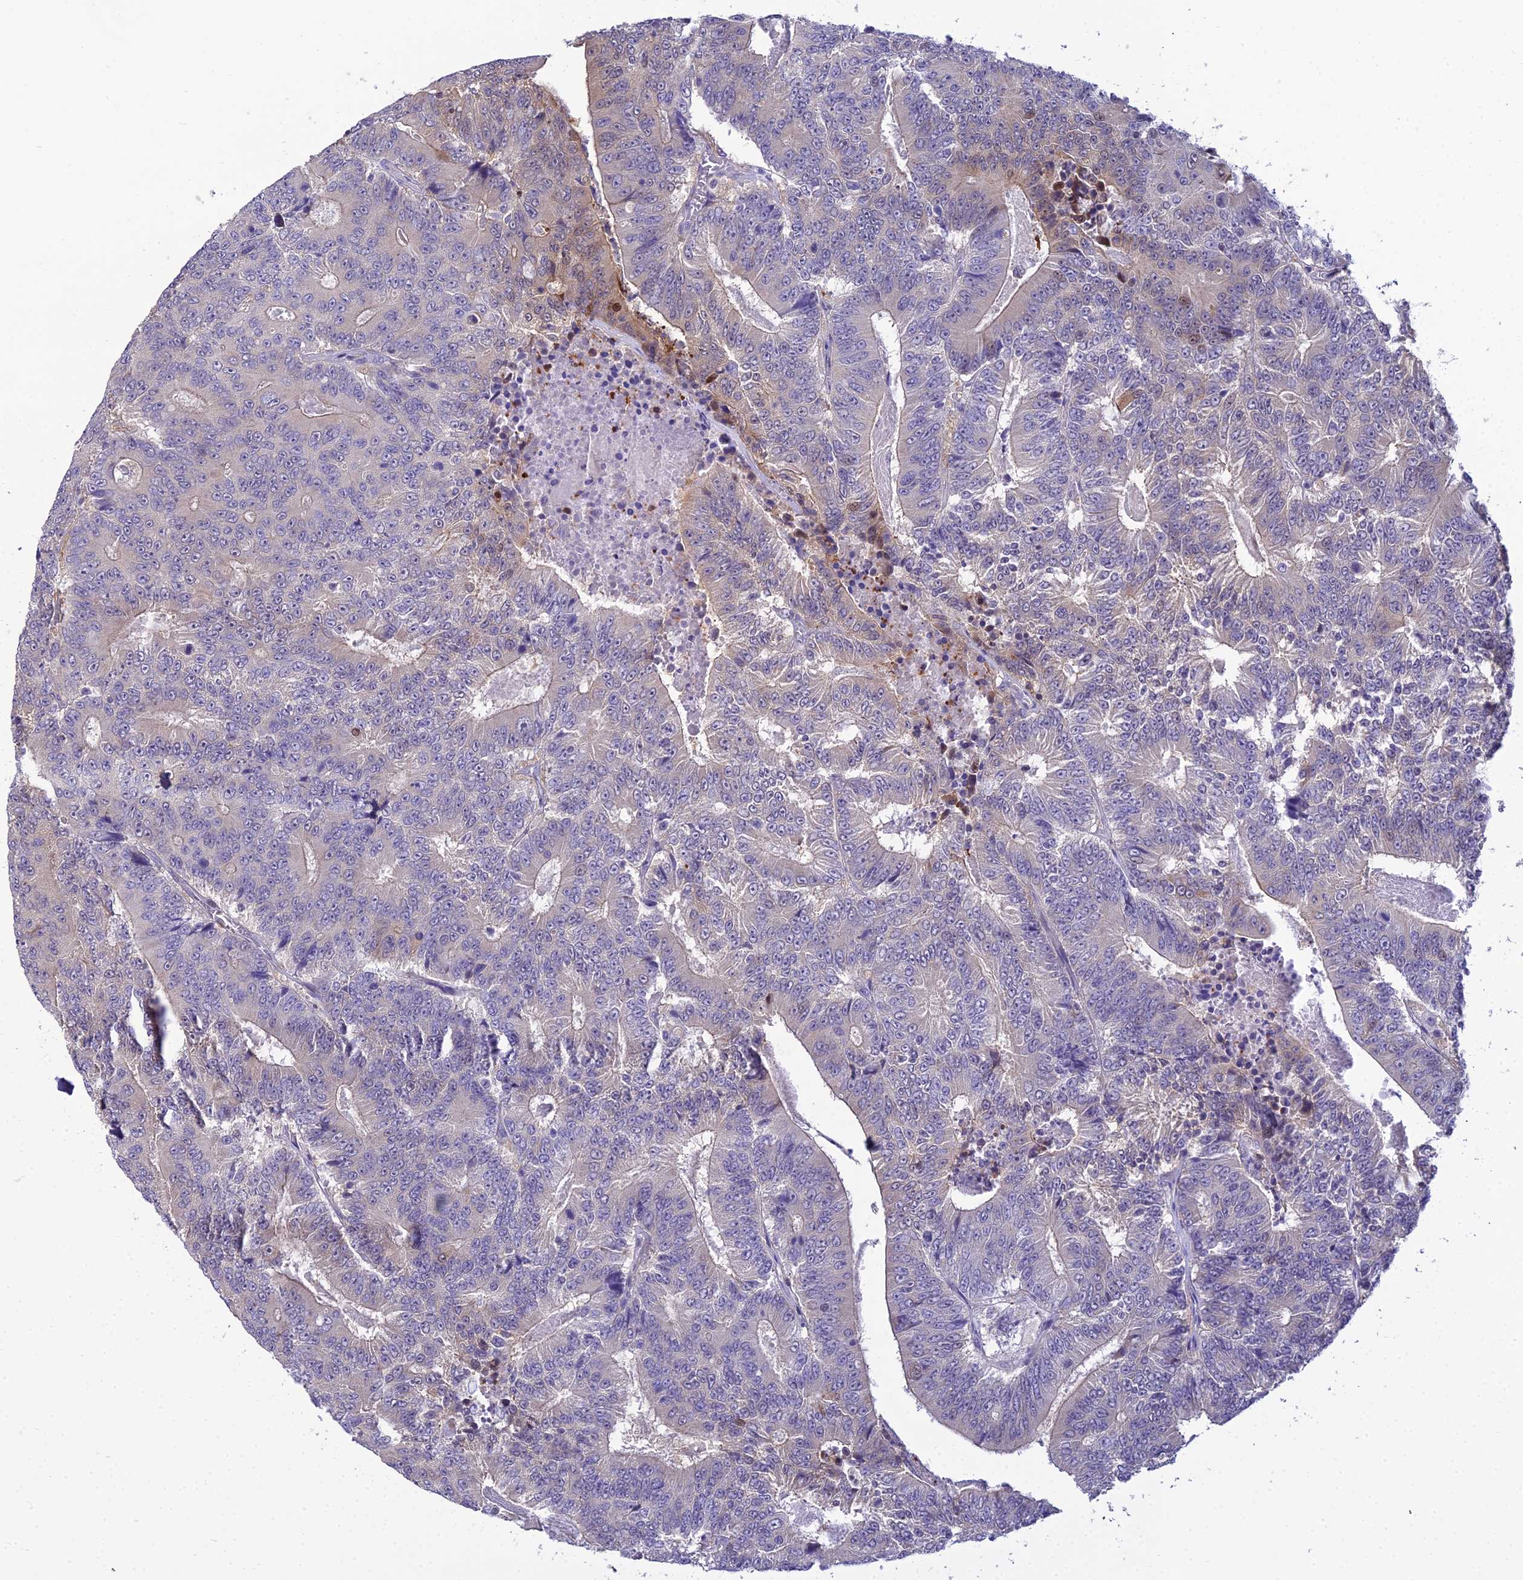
{"staining": {"intensity": "weak", "quantity": "<25%", "location": "cytoplasmic/membranous"}, "tissue": "colorectal cancer", "cell_type": "Tumor cells", "image_type": "cancer", "snomed": [{"axis": "morphology", "description": "Adenocarcinoma, NOS"}, {"axis": "topography", "description": "Colon"}], "caption": "This is a micrograph of IHC staining of colorectal adenocarcinoma, which shows no staining in tumor cells.", "gene": "ZMIZ1", "patient": {"sex": "male", "age": 83}}